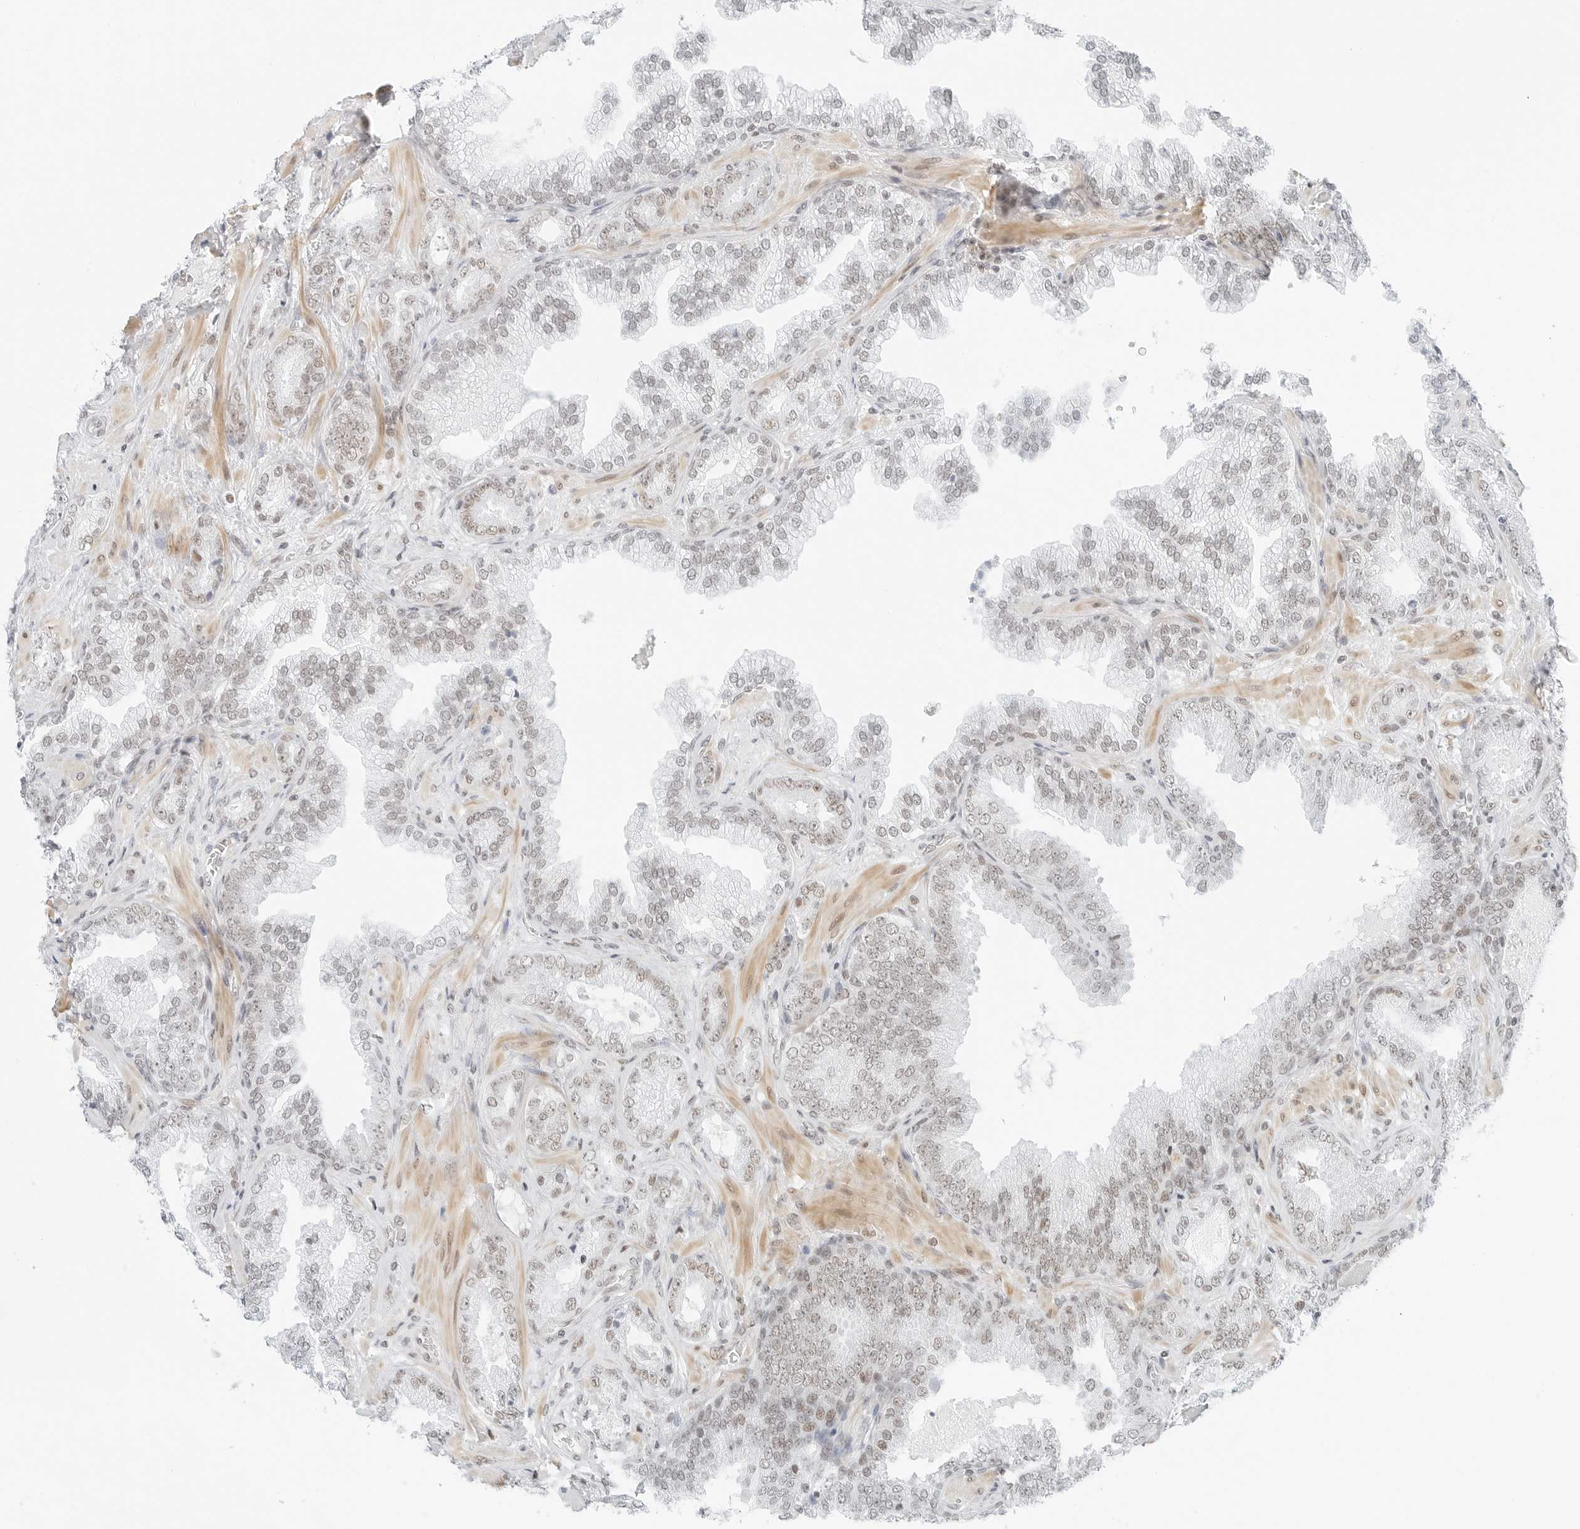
{"staining": {"intensity": "weak", "quantity": "25%-75%", "location": "nuclear"}, "tissue": "prostate cancer", "cell_type": "Tumor cells", "image_type": "cancer", "snomed": [{"axis": "morphology", "description": "Adenocarcinoma, High grade"}, {"axis": "topography", "description": "Prostate"}], "caption": "Brown immunohistochemical staining in prostate cancer exhibits weak nuclear positivity in approximately 25%-75% of tumor cells.", "gene": "CRTC2", "patient": {"sex": "male", "age": 58}}